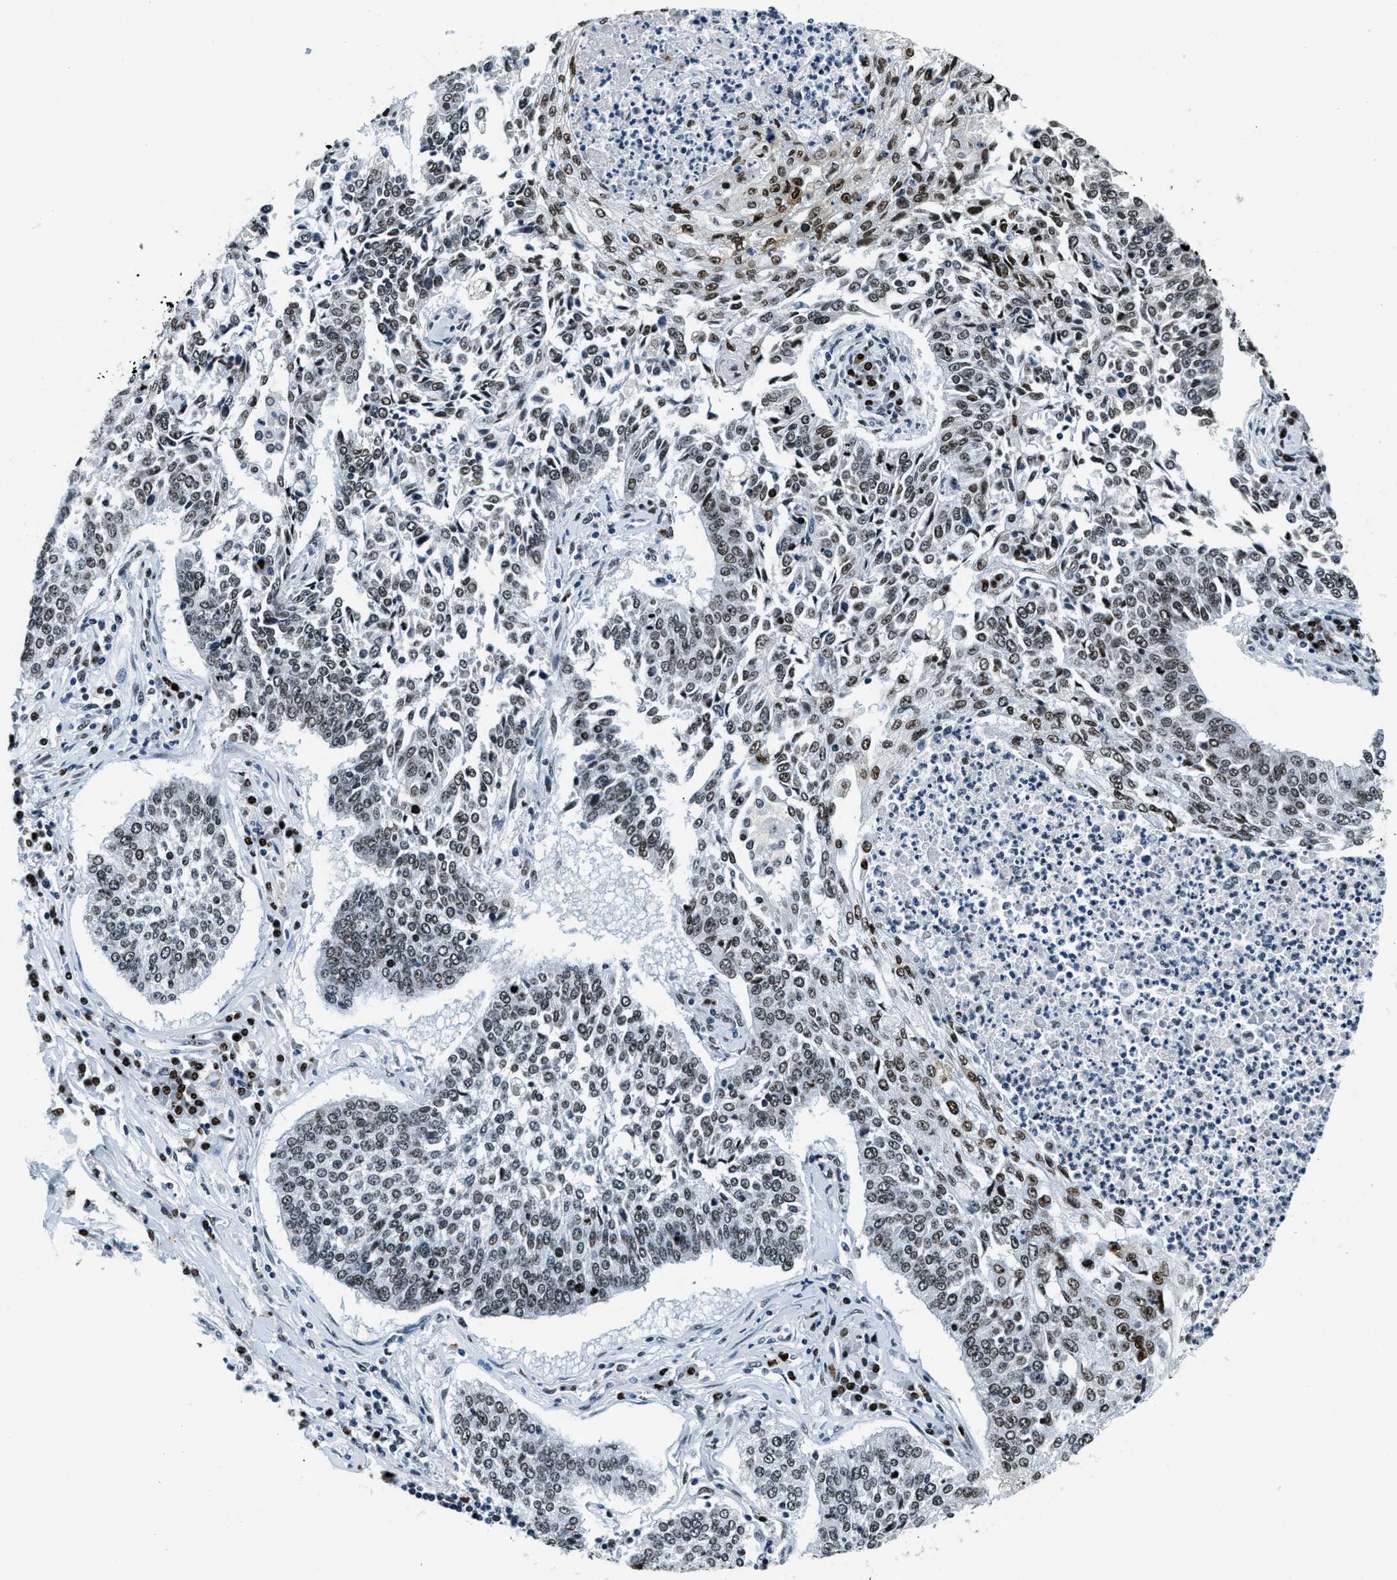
{"staining": {"intensity": "weak", "quantity": "25%-75%", "location": "nuclear"}, "tissue": "lung cancer", "cell_type": "Tumor cells", "image_type": "cancer", "snomed": [{"axis": "morphology", "description": "Normal tissue, NOS"}, {"axis": "morphology", "description": "Squamous cell carcinoma, NOS"}, {"axis": "topography", "description": "Cartilage tissue"}, {"axis": "topography", "description": "Bronchus"}, {"axis": "topography", "description": "Lung"}], "caption": "This histopathology image reveals immunohistochemistry staining of human lung squamous cell carcinoma, with low weak nuclear positivity in approximately 25%-75% of tumor cells.", "gene": "TOP1", "patient": {"sex": "female", "age": 49}}